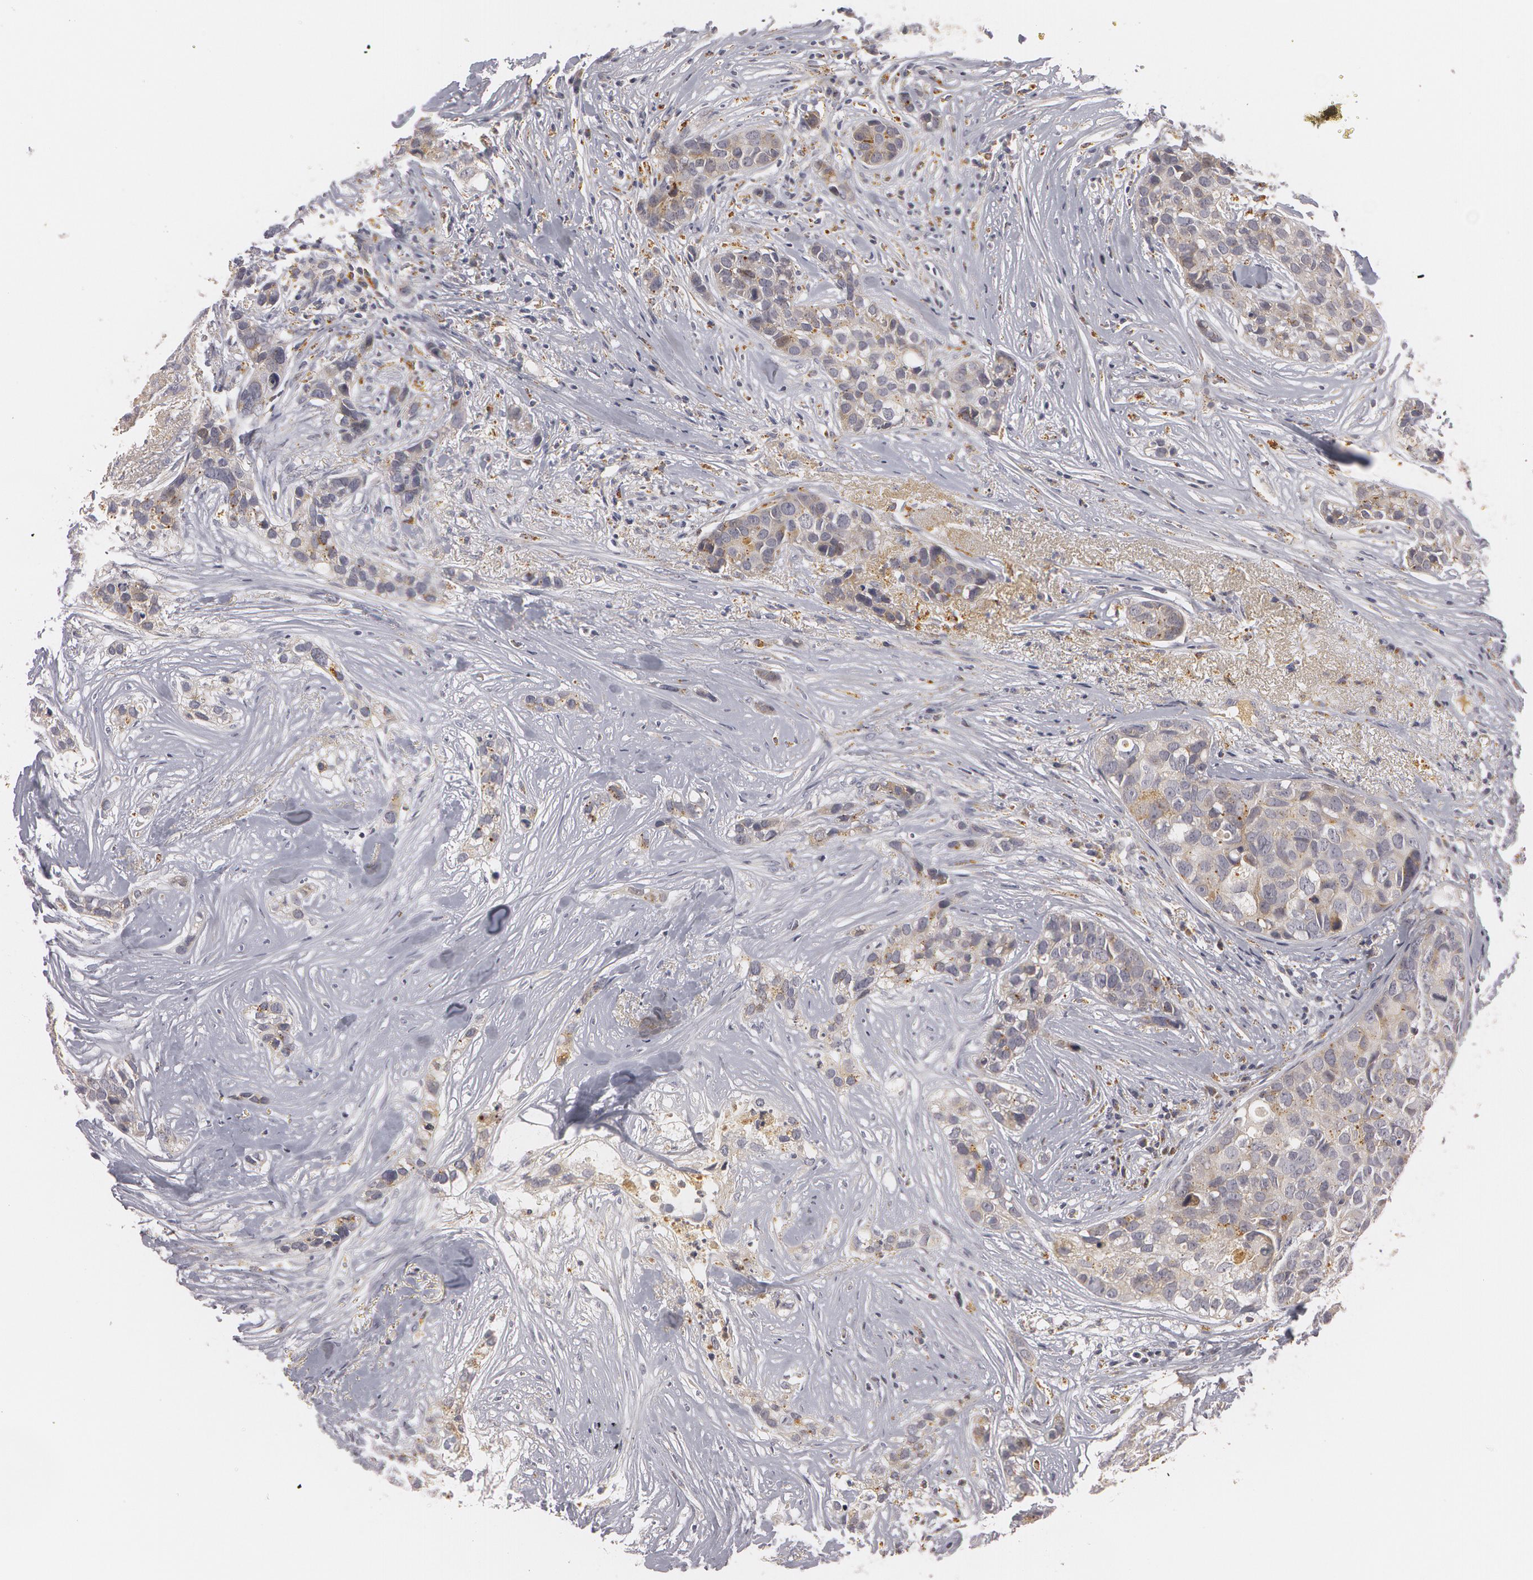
{"staining": {"intensity": "weak", "quantity": ">75%", "location": "cytoplasmic/membranous"}, "tissue": "breast cancer", "cell_type": "Tumor cells", "image_type": "cancer", "snomed": [{"axis": "morphology", "description": "Duct carcinoma"}, {"axis": "topography", "description": "Breast"}], "caption": "Breast intraductal carcinoma stained with a brown dye reveals weak cytoplasmic/membranous positive positivity in approximately >75% of tumor cells.", "gene": "C7", "patient": {"sex": "female", "age": 91}}